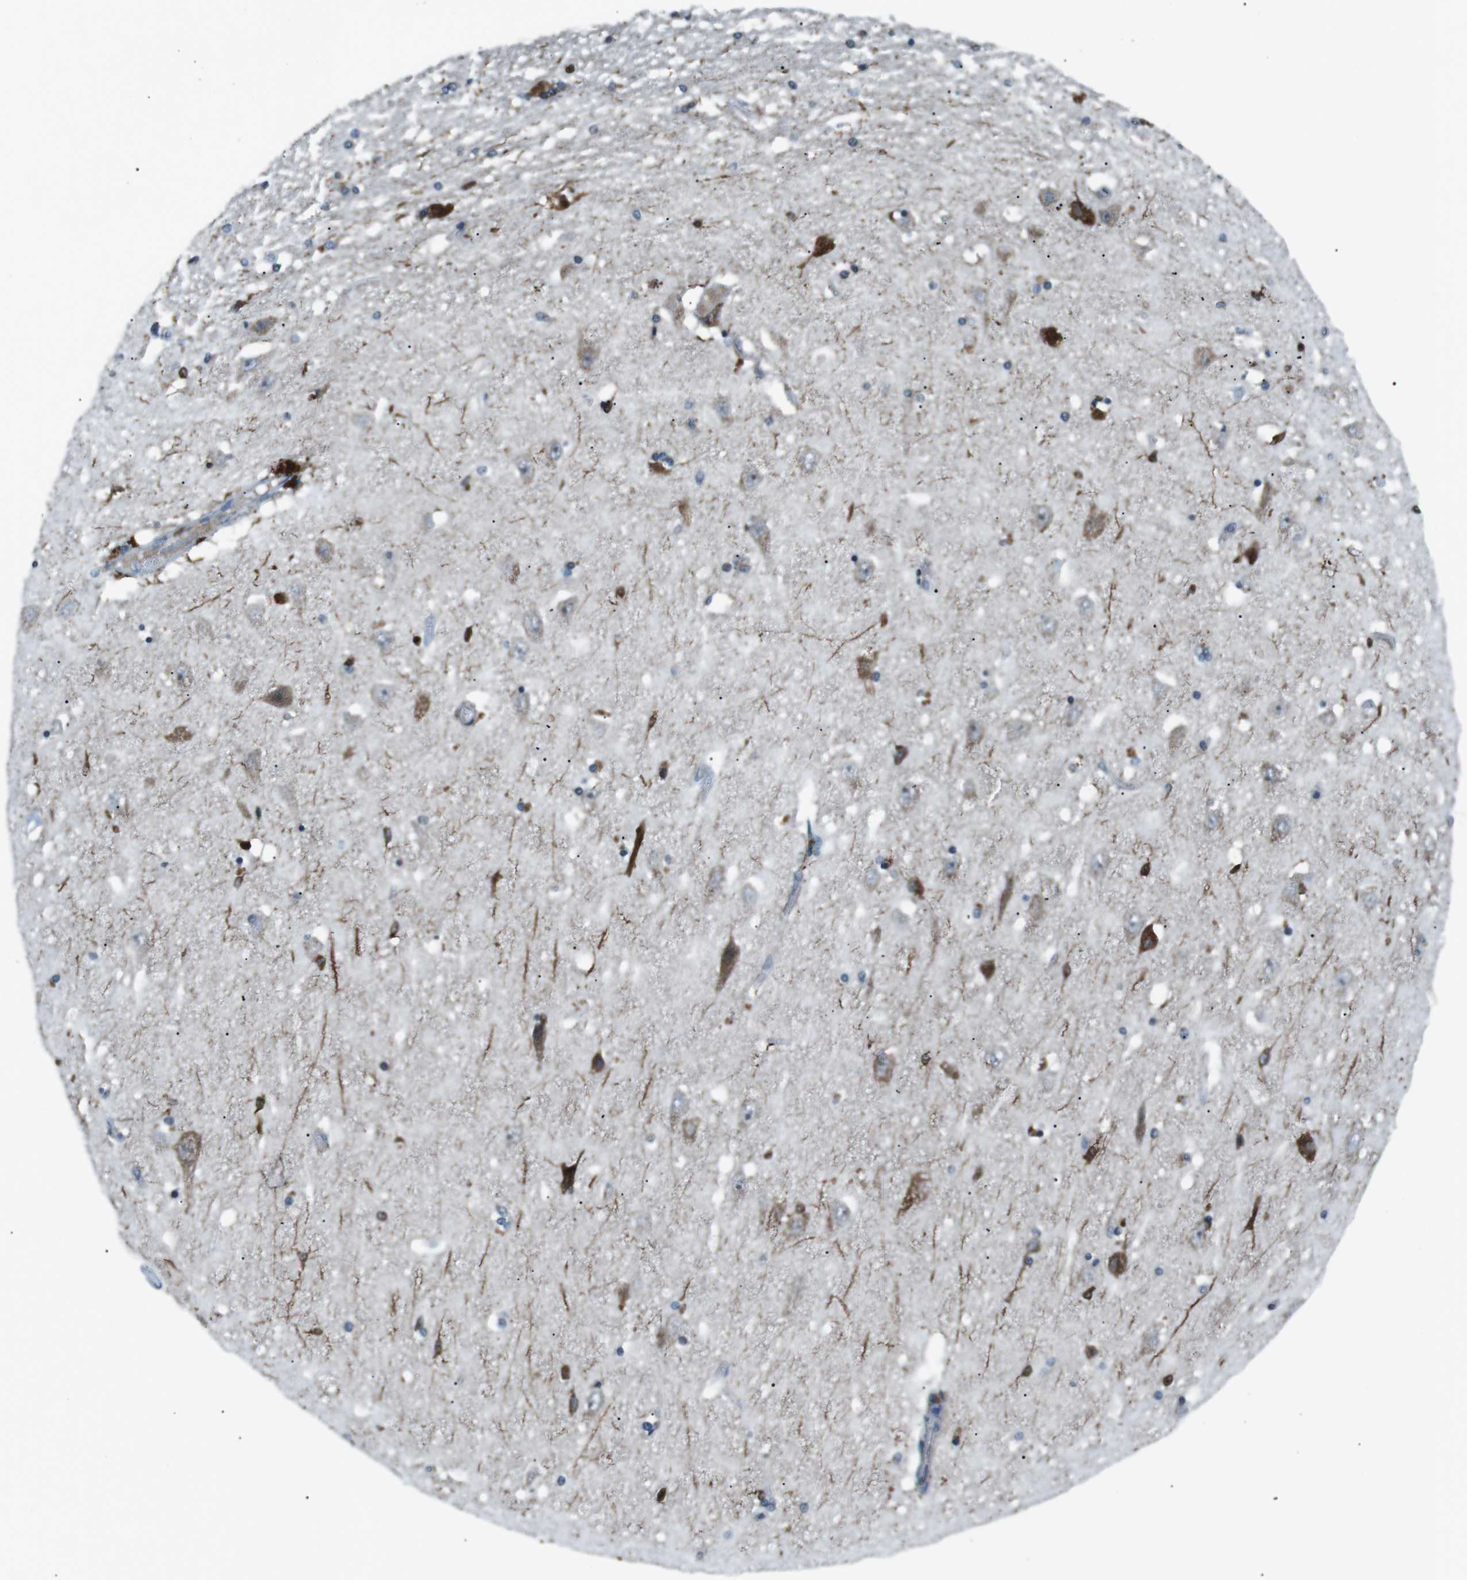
{"staining": {"intensity": "moderate", "quantity": "25%-75%", "location": "cytoplasmic/membranous"}, "tissue": "hippocampus", "cell_type": "Glial cells", "image_type": "normal", "snomed": [{"axis": "morphology", "description": "Normal tissue, NOS"}, {"axis": "topography", "description": "Hippocampus"}], "caption": "High-magnification brightfield microscopy of normal hippocampus stained with DAB (brown) and counterstained with hematoxylin (blue). glial cells exhibit moderate cytoplasmic/membranous staining is identified in about25%-75% of cells.", "gene": "BLNK", "patient": {"sex": "female", "age": 54}}